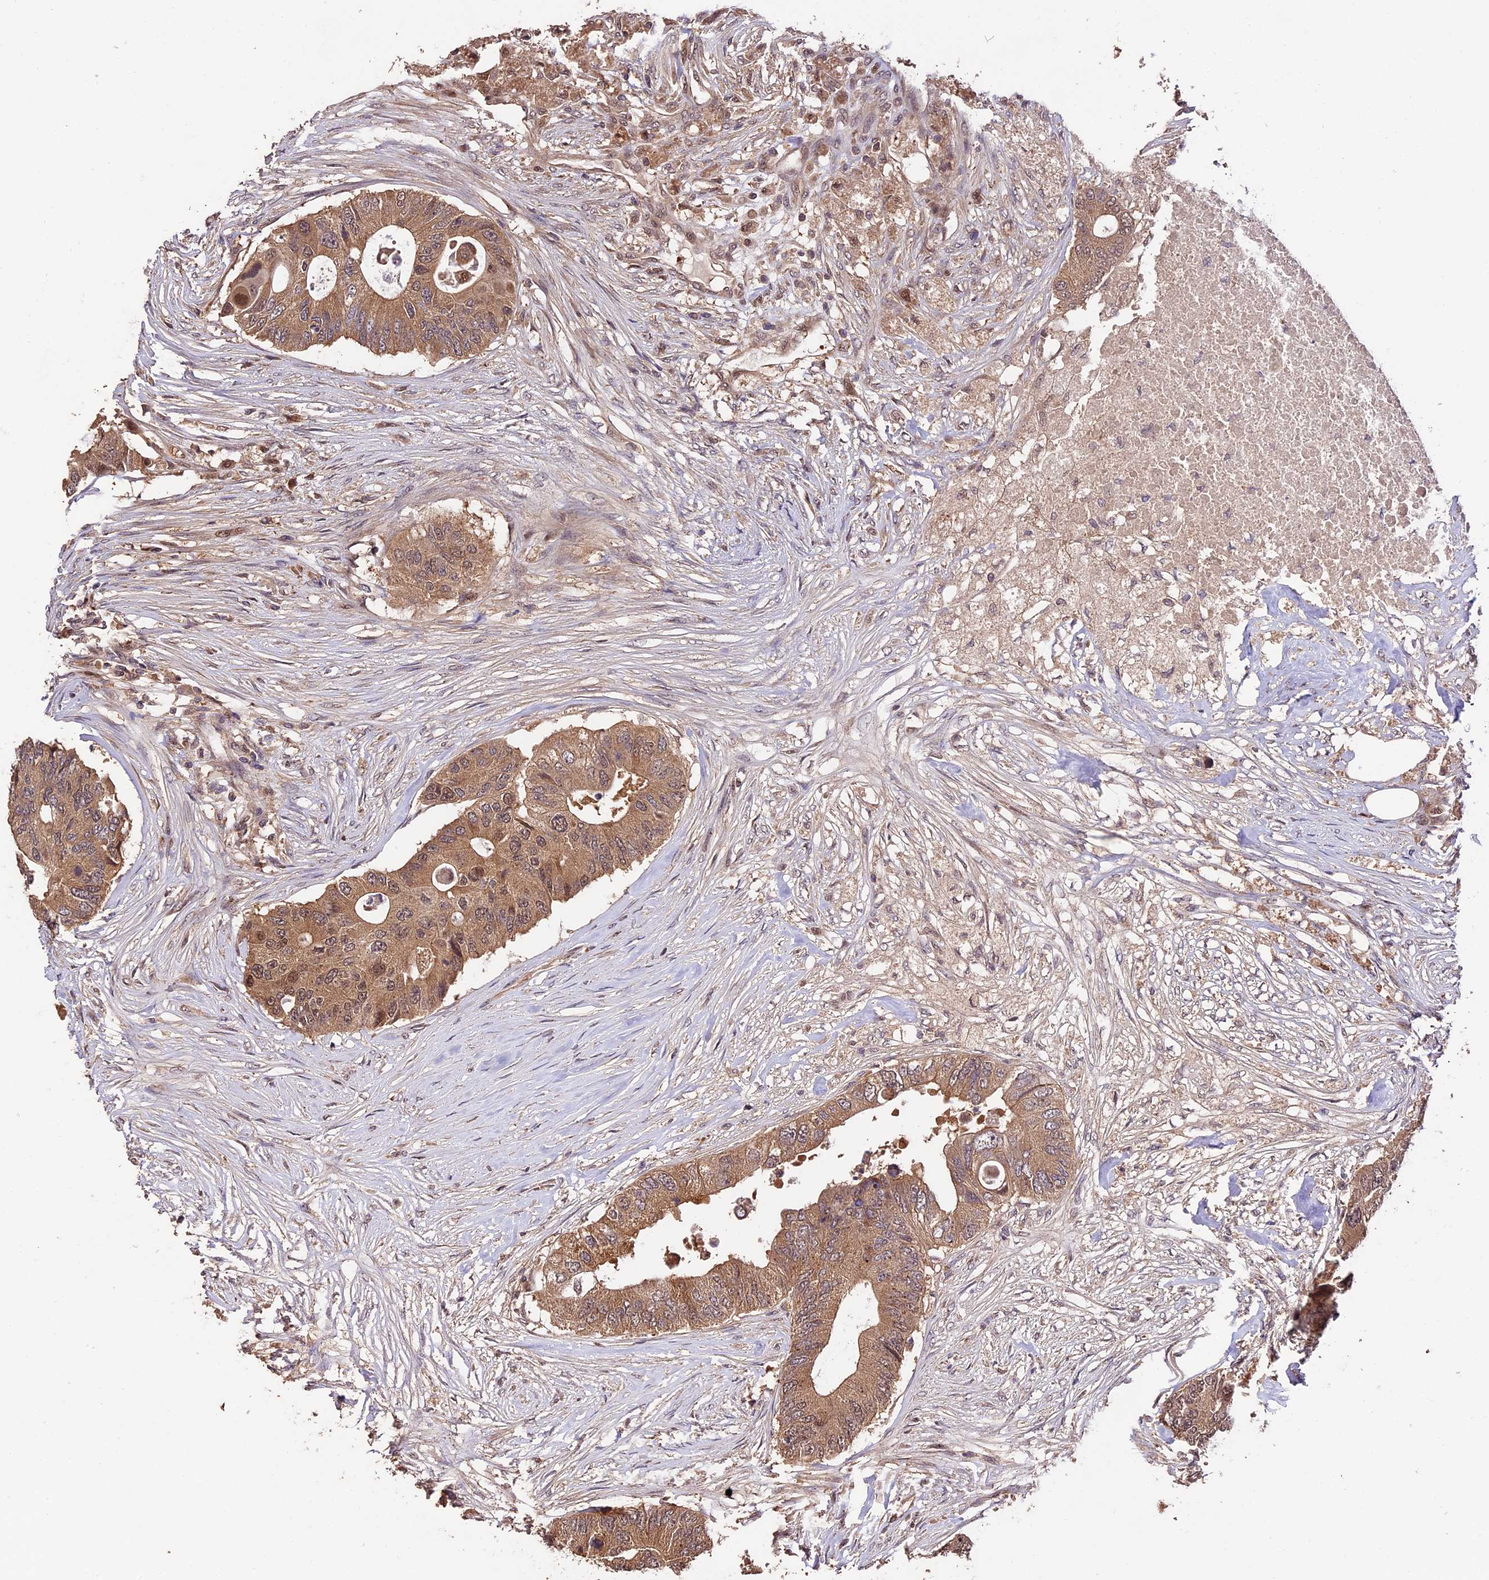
{"staining": {"intensity": "moderate", "quantity": ">75%", "location": "cytoplasmic/membranous"}, "tissue": "colorectal cancer", "cell_type": "Tumor cells", "image_type": "cancer", "snomed": [{"axis": "morphology", "description": "Adenocarcinoma, NOS"}, {"axis": "topography", "description": "Colon"}], "caption": "The immunohistochemical stain shows moderate cytoplasmic/membranous positivity in tumor cells of colorectal cancer tissue.", "gene": "TRMT1", "patient": {"sex": "male", "age": 71}}